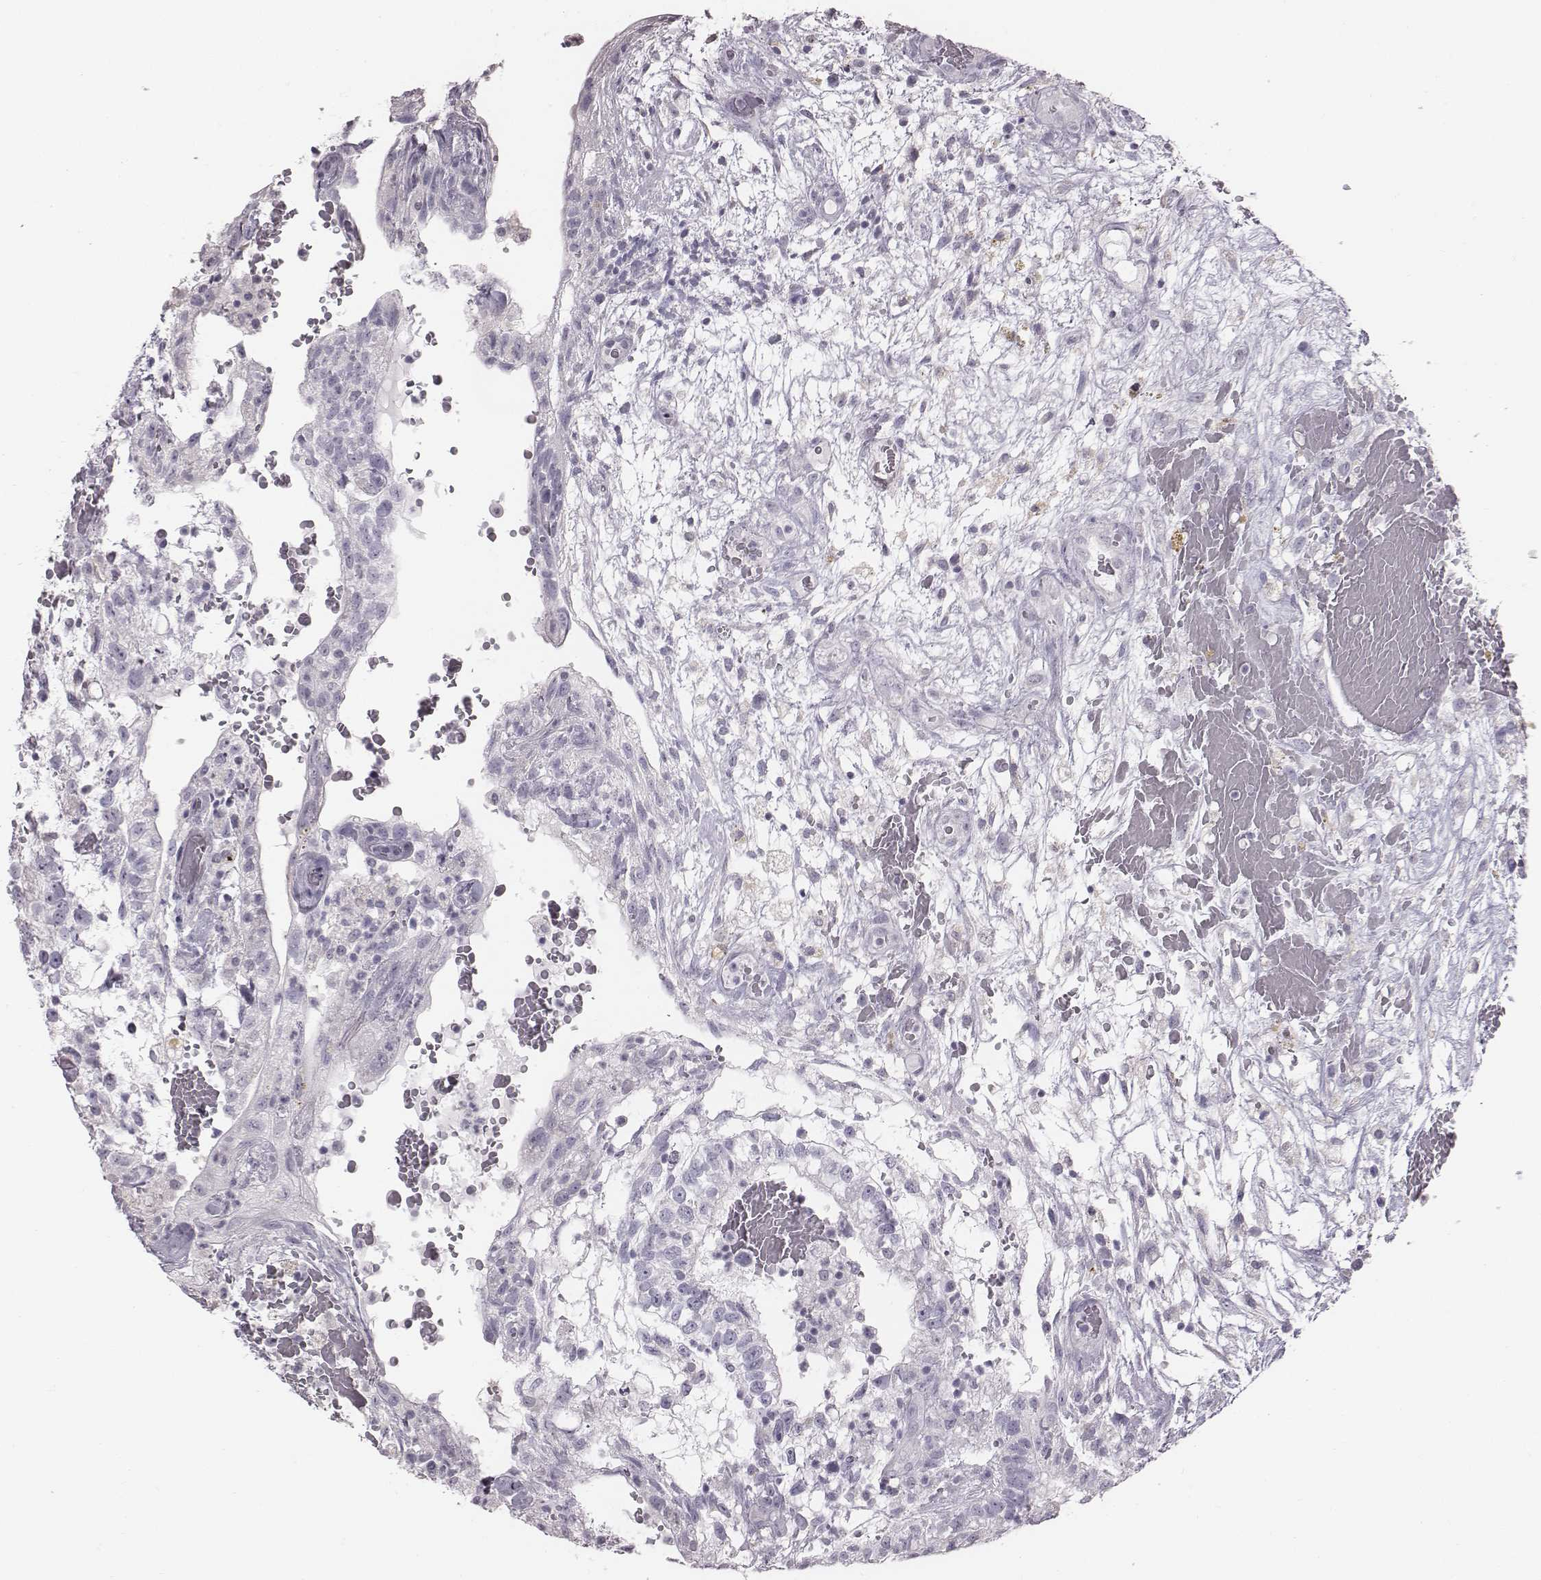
{"staining": {"intensity": "negative", "quantity": "none", "location": "none"}, "tissue": "testis cancer", "cell_type": "Tumor cells", "image_type": "cancer", "snomed": [{"axis": "morphology", "description": "Normal tissue, NOS"}, {"axis": "morphology", "description": "Carcinoma, Embryonal, NOS"}, {"axis": "topography", "description": "Testis"}], "caption": "The photomicrograph exhibits no significant staining in tumor cells of testis embryonal carcinoma. The staining is performed using DAB brown chromogen with nuclei counter-stained in using hematoxylin.", "gene": "C6orf58", "patient": {"sex": "male", "age": 32}}